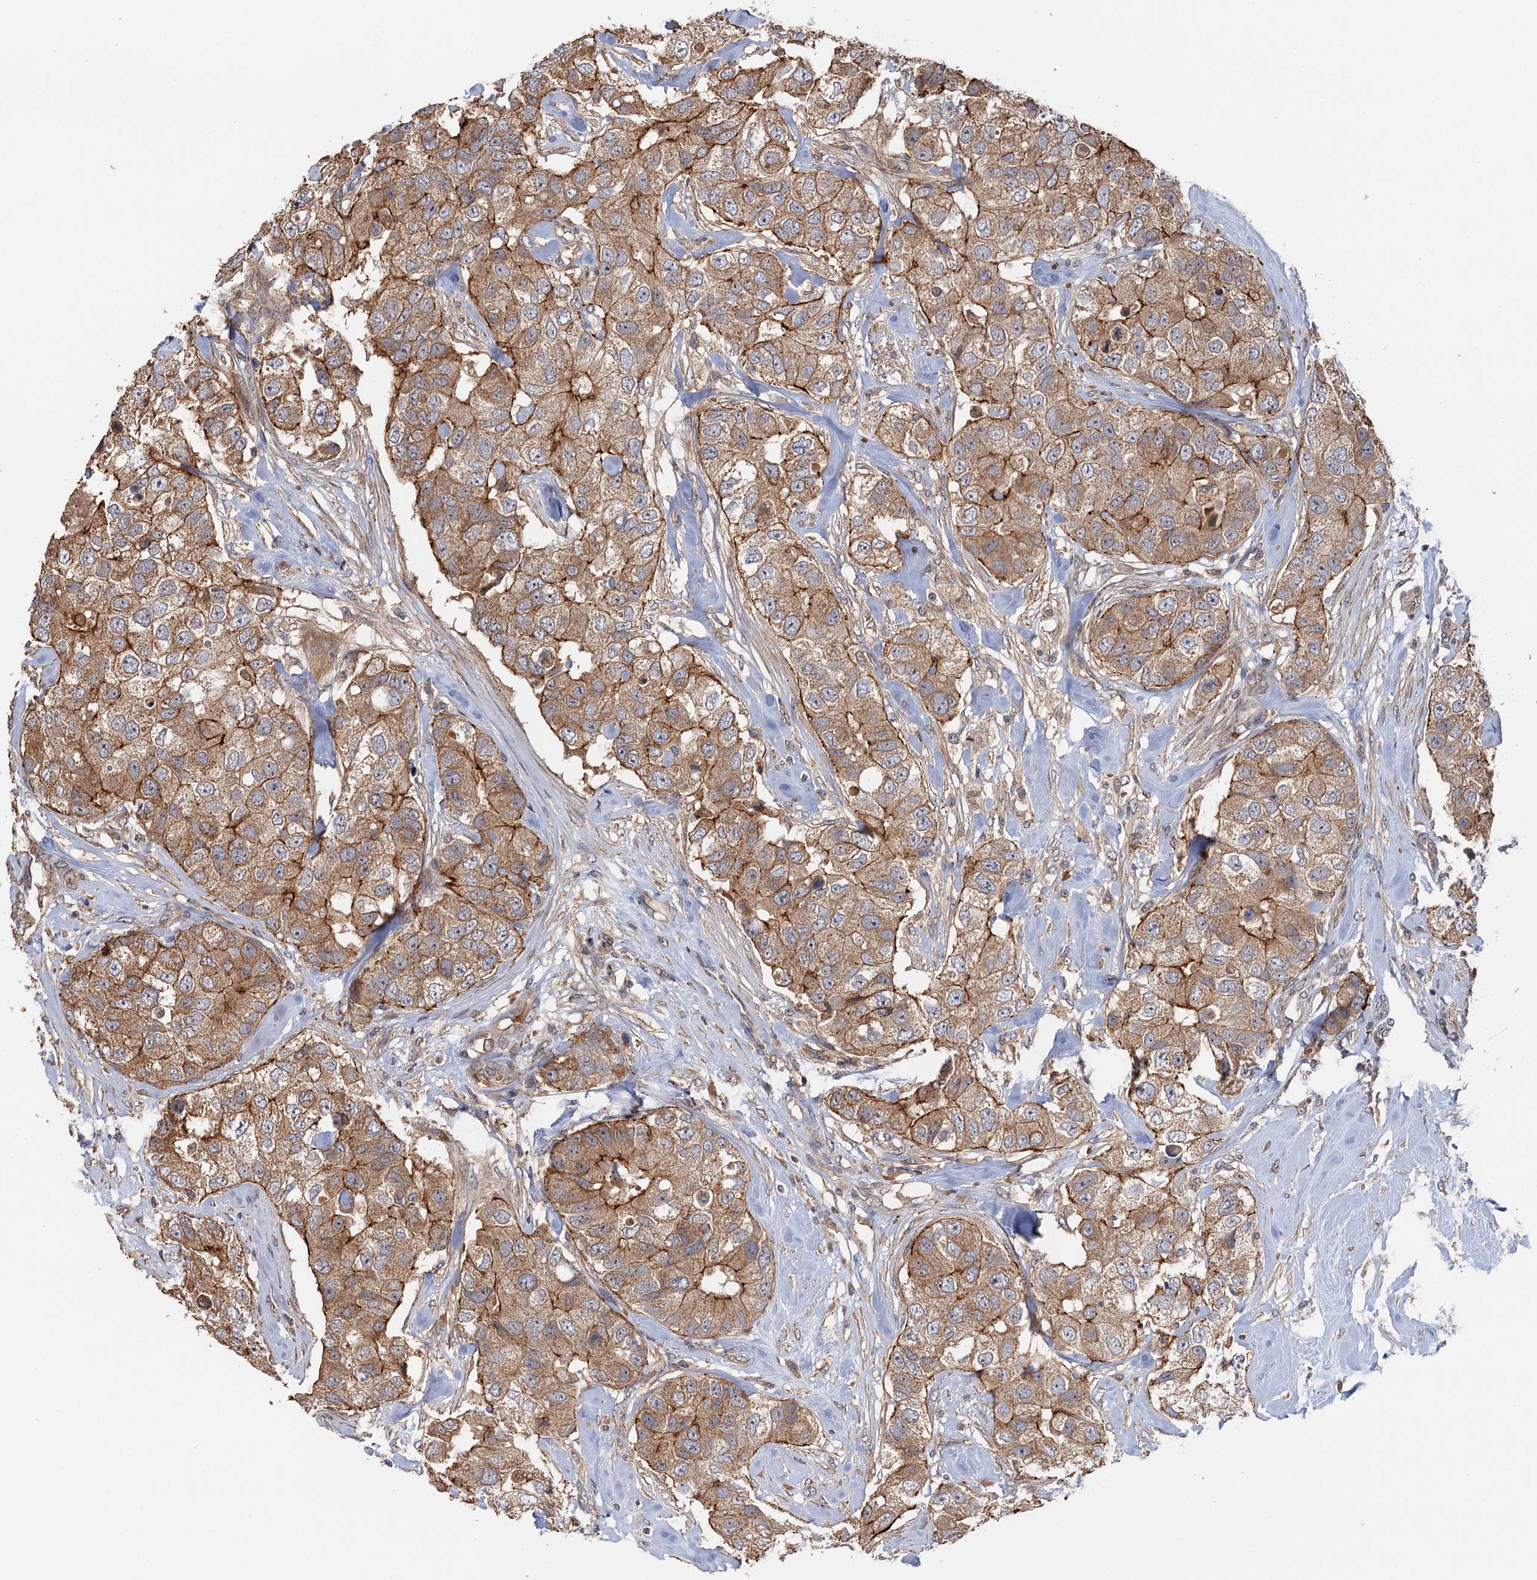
{"staining": {"intensity": "moderate", "quantity": ">75%", "location": "cytoplasmic/membranous"}, "tissue": "breast cancer", "cell_type": "Tumor cells", "image_type": "cancer", "snomed": [{"axis": "morphology", "description": "Duct carcinoma"}, {"axis": "topography", "description": "Breast"}], "caption": "IHC of intraductal carcinoma (breast) exhibits medium levels of moderate cytoplasmic/membranous positivity in approximately >75% of tumor cells.", "gene": "SNX32", "patient": {"sex": "female", "age": 62}}